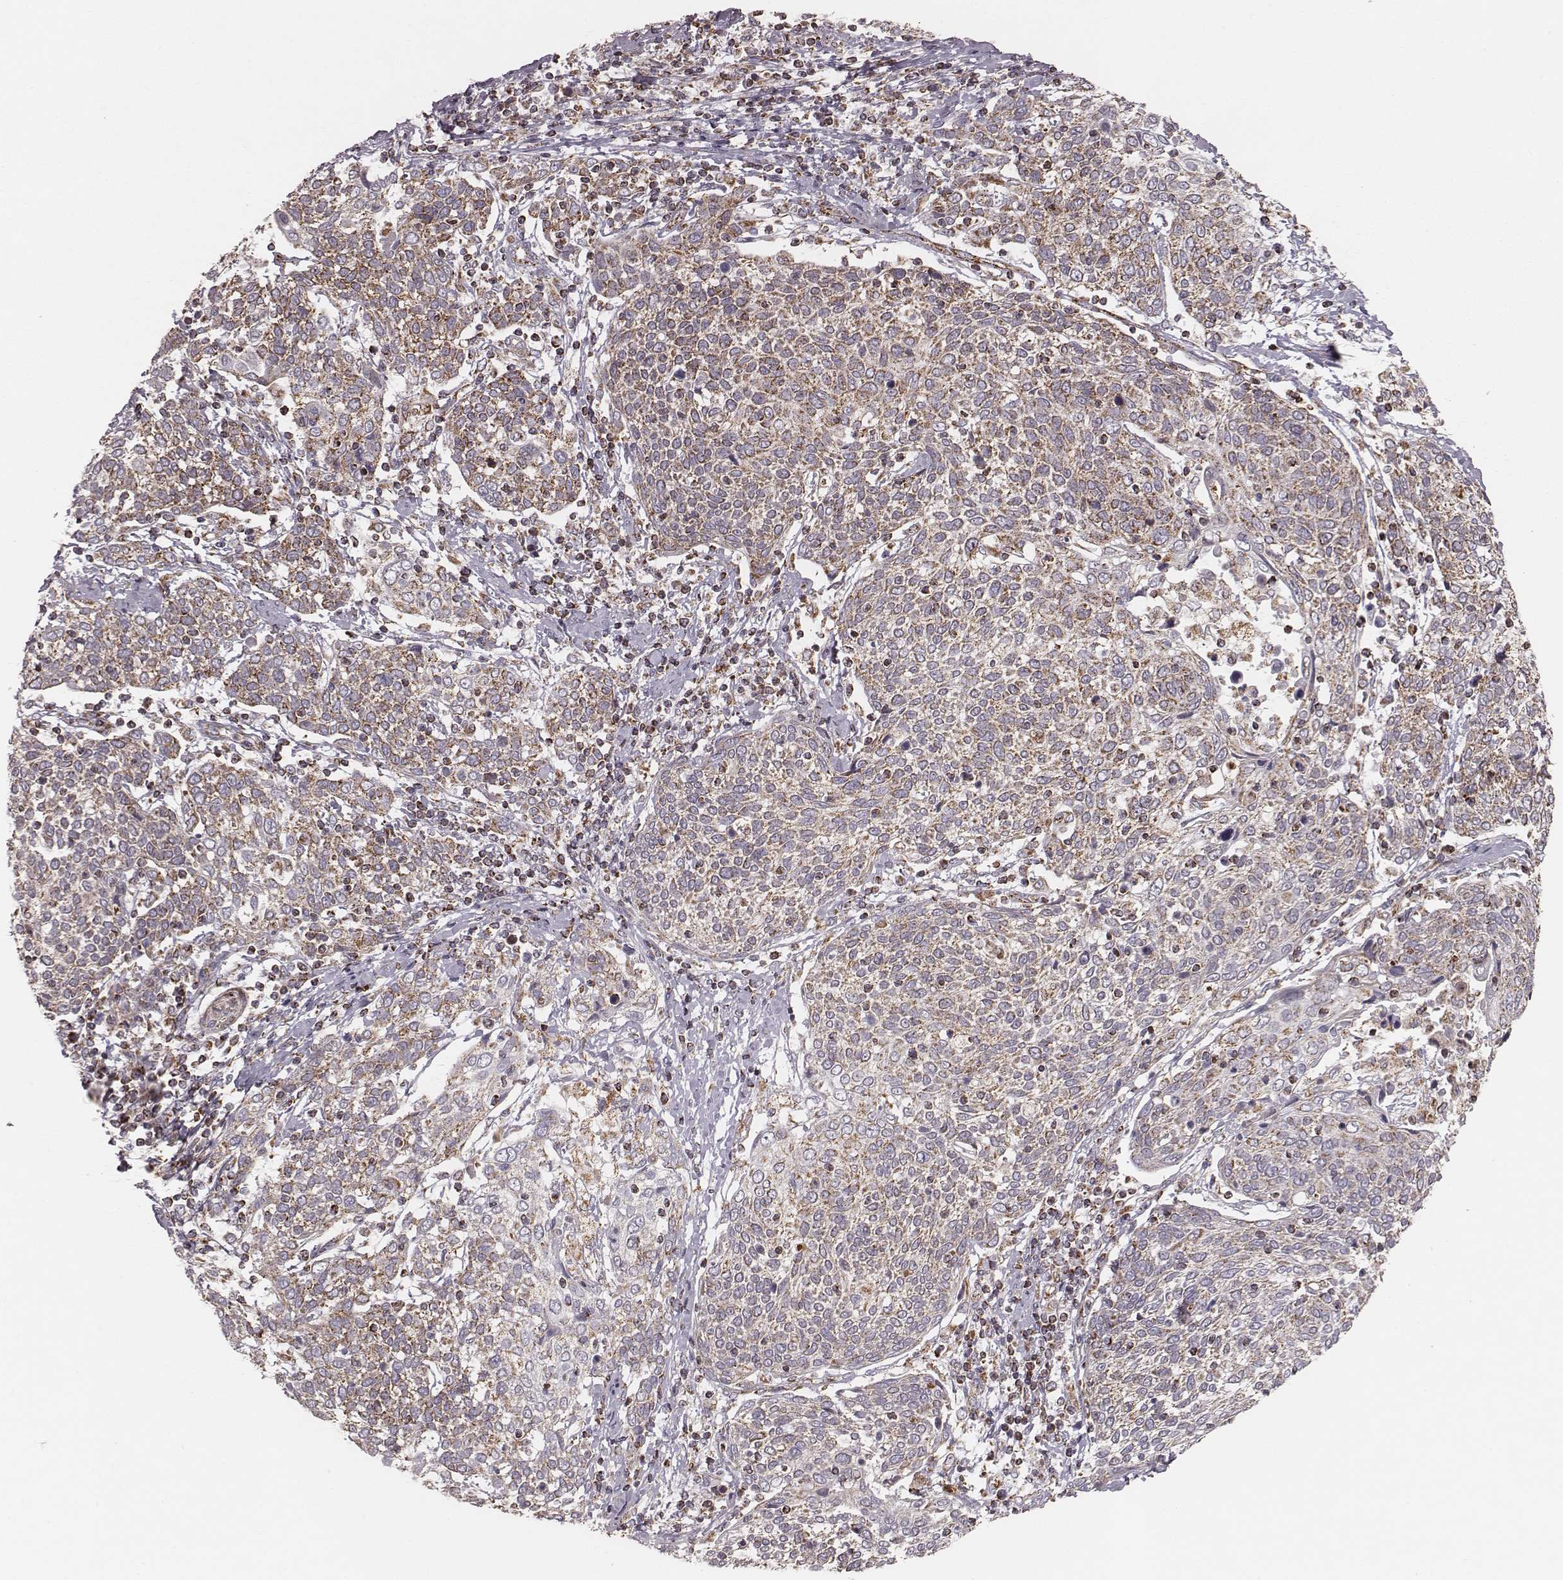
{"staining": {"intensity": "strong", "quantity": ">75%", "location": "cytoplasmic/membranous"}, "tissue": "cervical cancer", "cell_type": "Tumor cells", "image_type": "cancer", "snomed": [{"axis": "morphology", "description": "Squamous cell carcinoma, NOS"}, {"axis": "topography", "description": "Cervix"}], "caption": "Tumor cells display strong cytoplasmic/membranous positivity in approximately >75% of cells in squamous cell carcinoma (cervical). (DAB = brown stain, brightfield microscopy at high magnification).", "gene": "TUFM", "patient": {"sex": "female", "age": 61}}